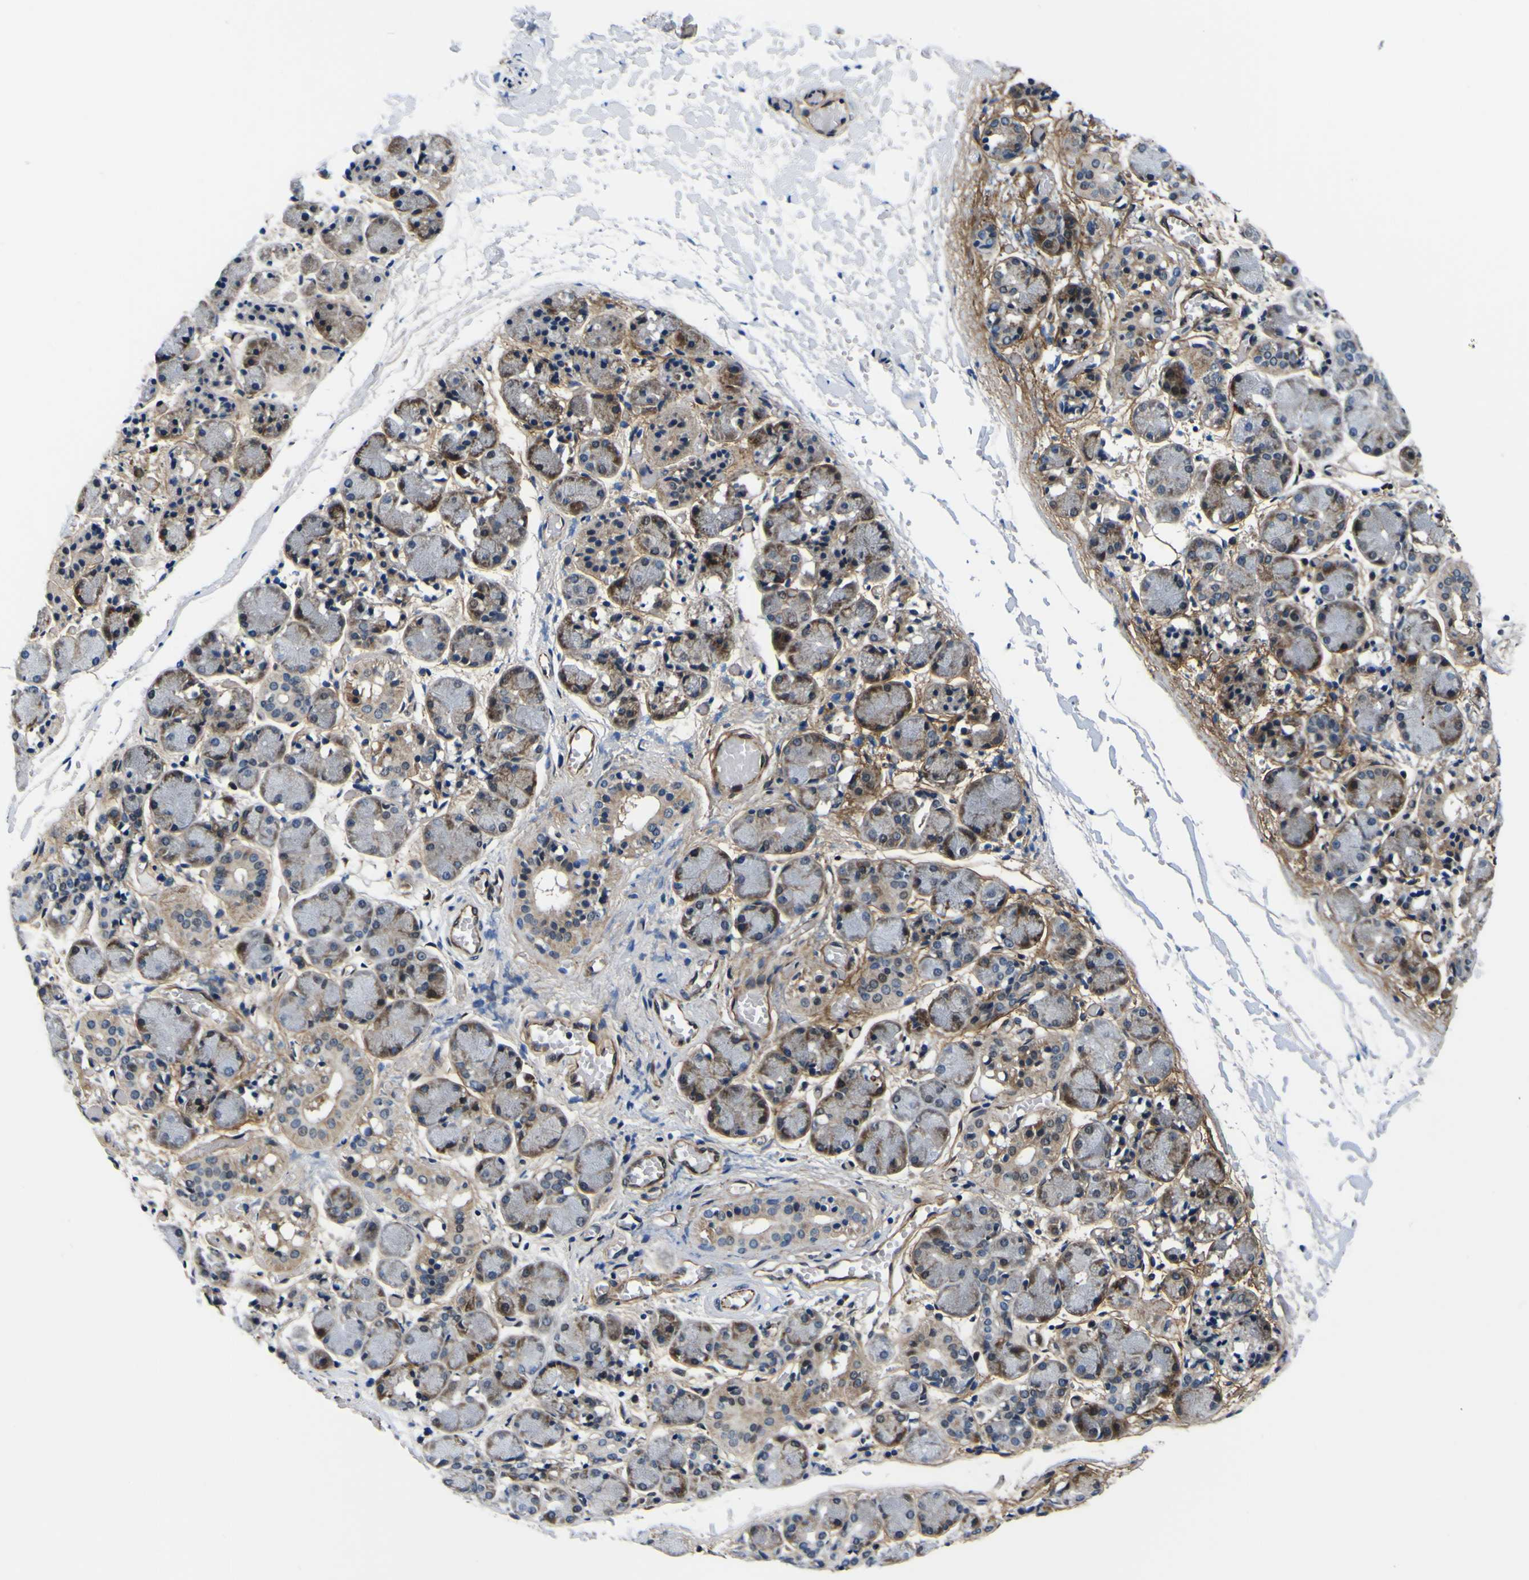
{"staining": {"intensity": "moderate", "quantity": "25%-75%", "location": "cytoplasmic/membranous"}, "tissue": "salivary gland", "cell_type": "Glandular cells", "image_type": "normal", "snomed": [{"axis": "morphology", "description": "Normal tissue, NOS"}, {"axis": "topography", "description": "Salivary gland"}], "caption": "Immunohistochemical staining of unremarkable salivary gland reveals moderate cytoplasmic/membranous protein expression in about 25%-75% of glandular cells. (IHC, brightfield microscopy, high magnification).", "gene": "POSTN", "patient": {"sex": "female", "age": 24}}